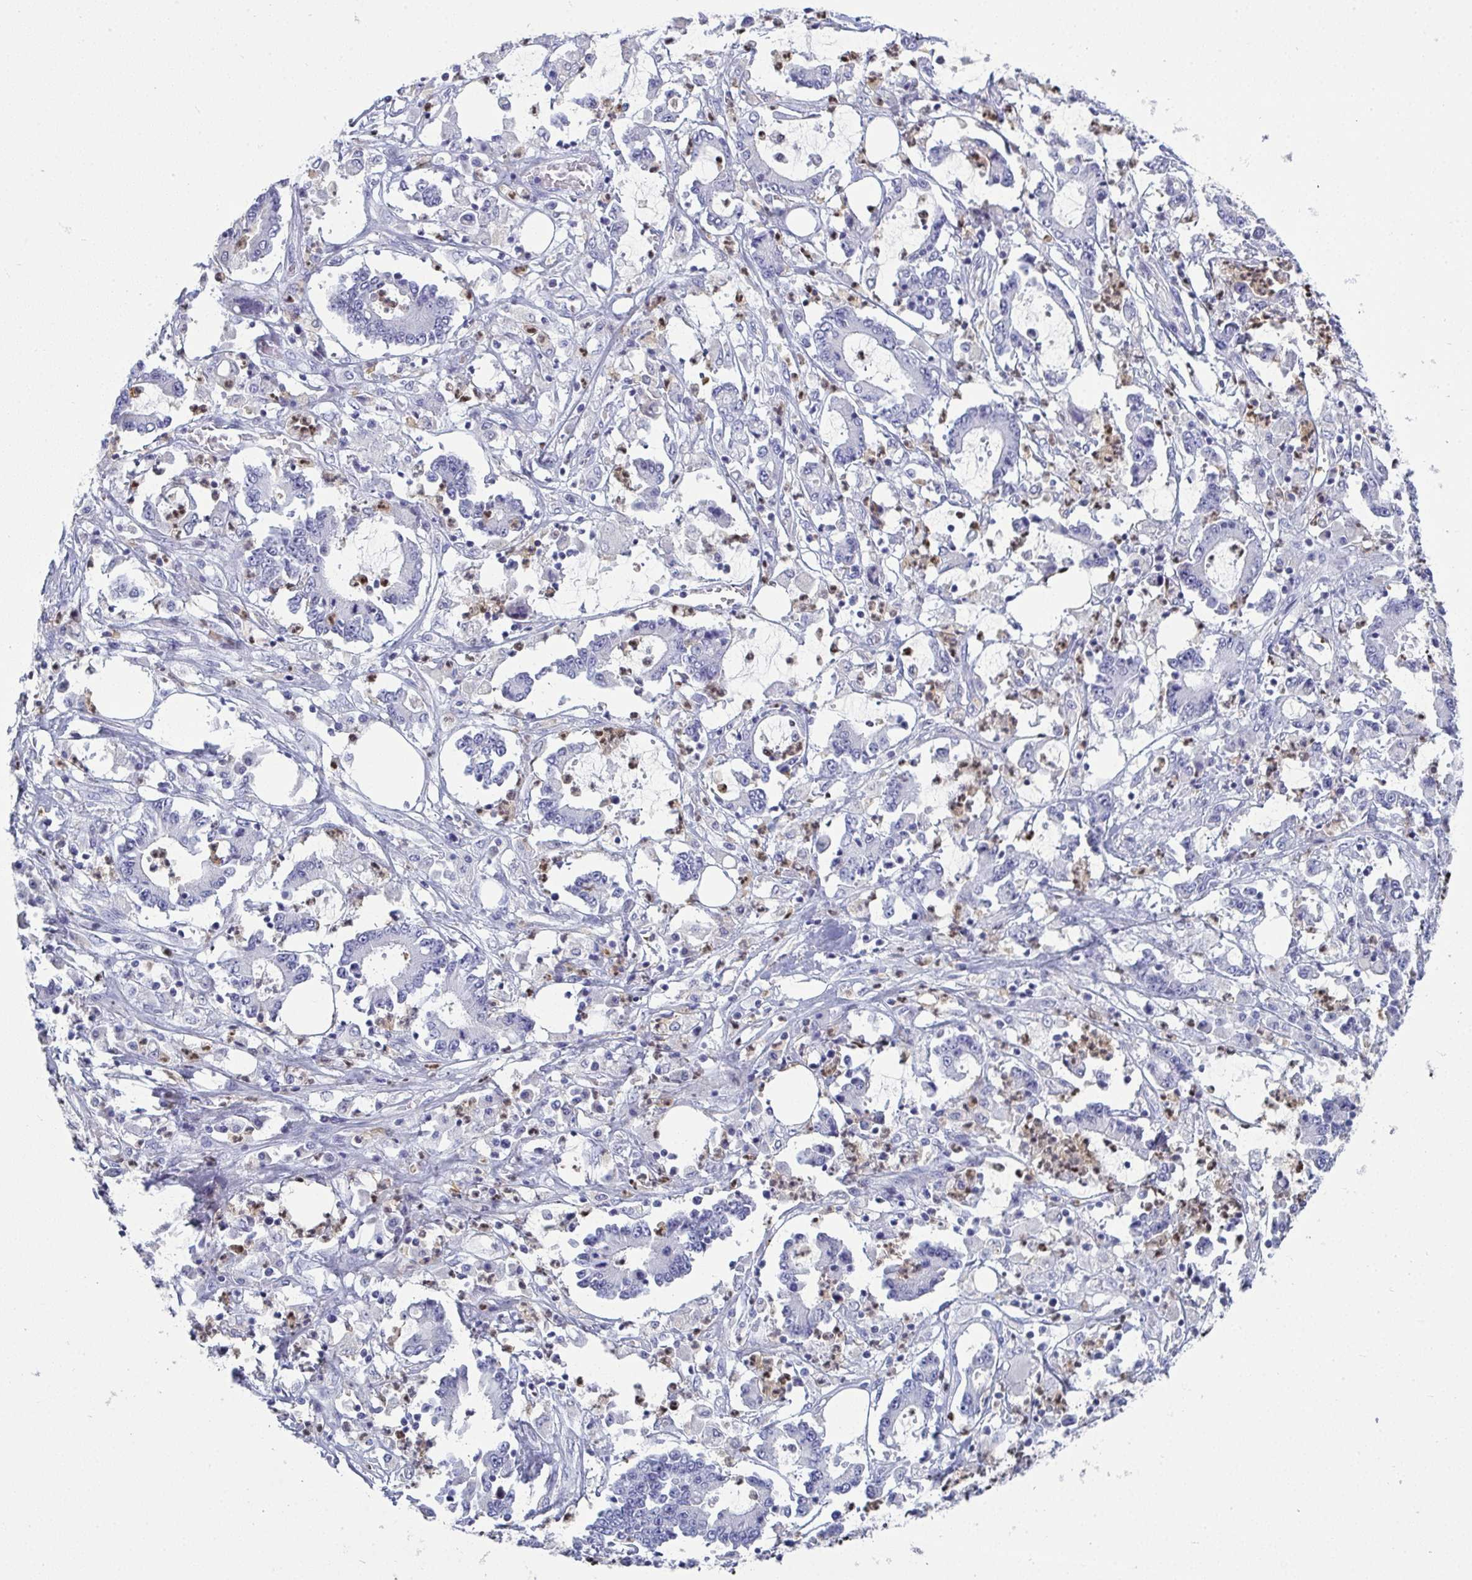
{"staining": {"intensity": "negative", "quantity": "none", "location": "none"}, "tissue": "stomach cancer", "cell_type": "Tumor cells", "image_type": "cancer", "snomed": [{"axis": "morphology", "description": "Adenocarcinoma, NOS"}, {"axis": "topography", "description": "Stomach, upper"}], "caption": "DAB immunohistochemical staining of stomach cancer exhibits no significant staining in tumor cells.", "gene": "SERPINB10", "patient": {"sex": "male", "age": 68}}